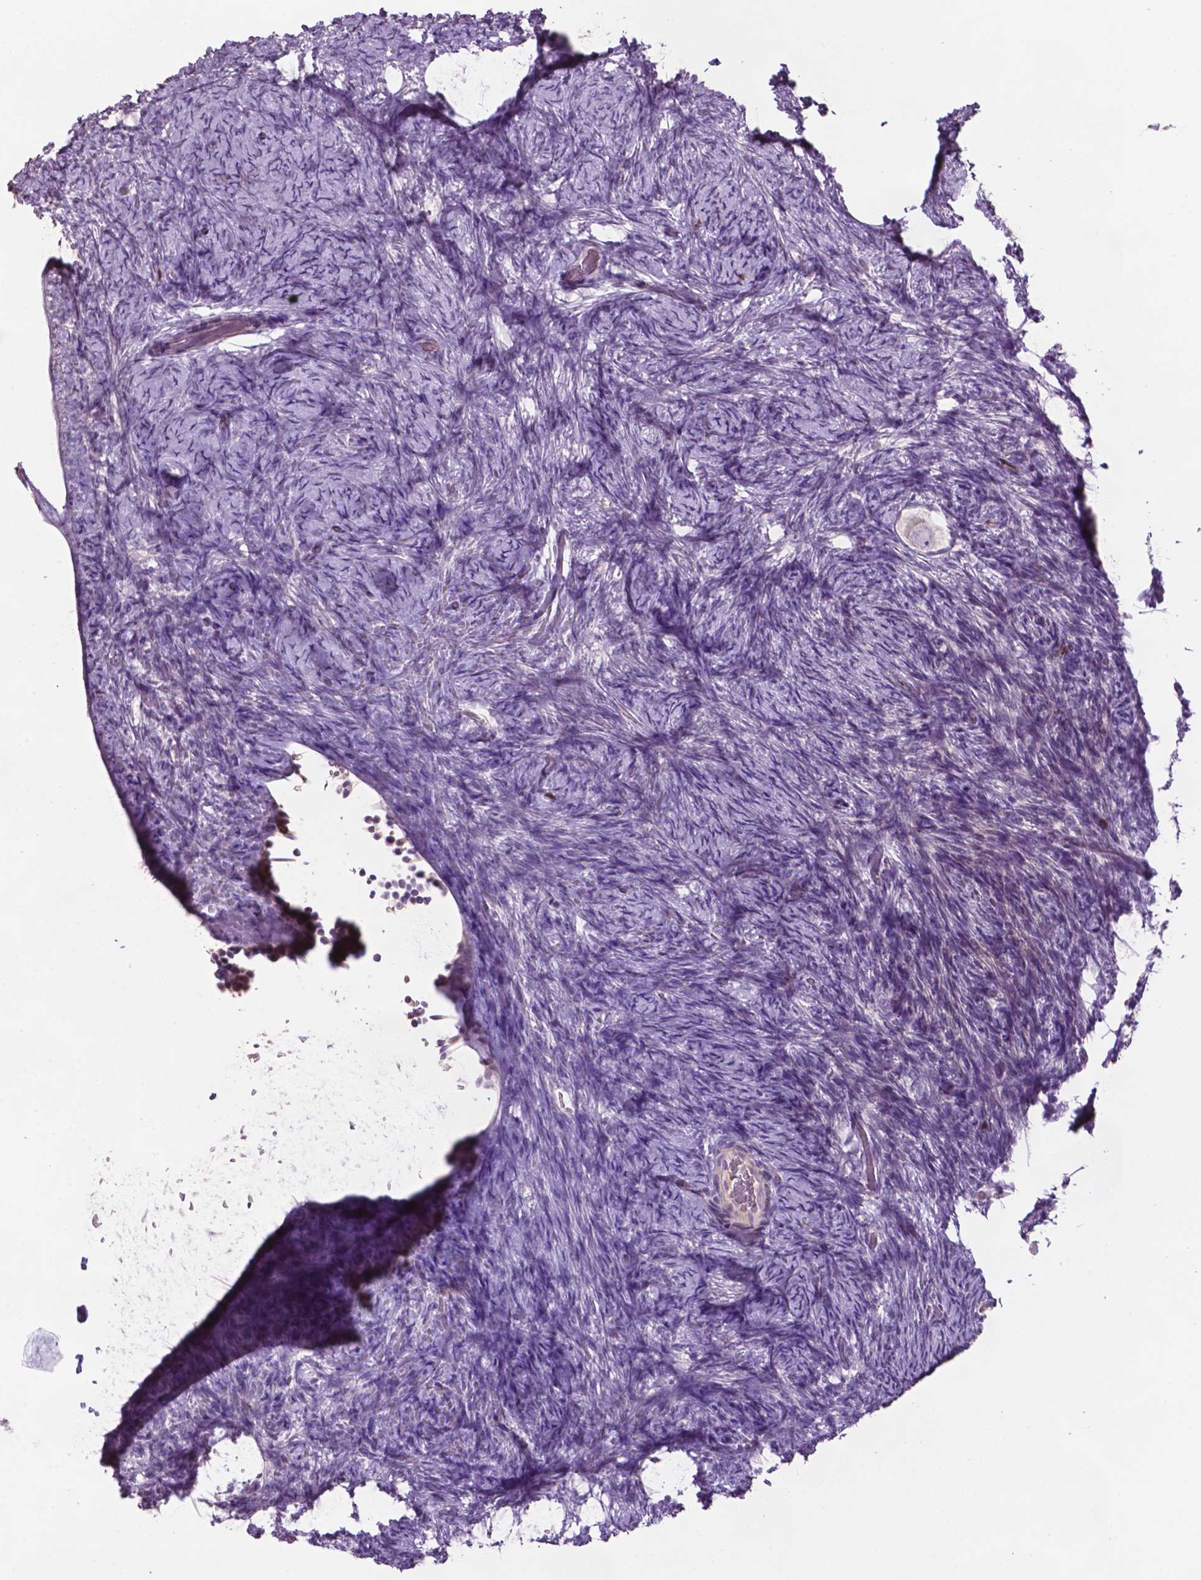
{"staining": {"intensity": "negative", "quantity": "none", "location": "none"}, "tissue": "ovary", "cell_type": "Follicle cells", "image_type": "normal", "snomed": [{"axis": "morphology", "description": "Normal tissue, NOS"}, {"axis": "topography", "description": "Ovary"}], "caption": "Follicle cells show no significant positivity in normal ovary.", "gene": "TBC1D10C", "patient": {"sex": "female", "age": 34}}